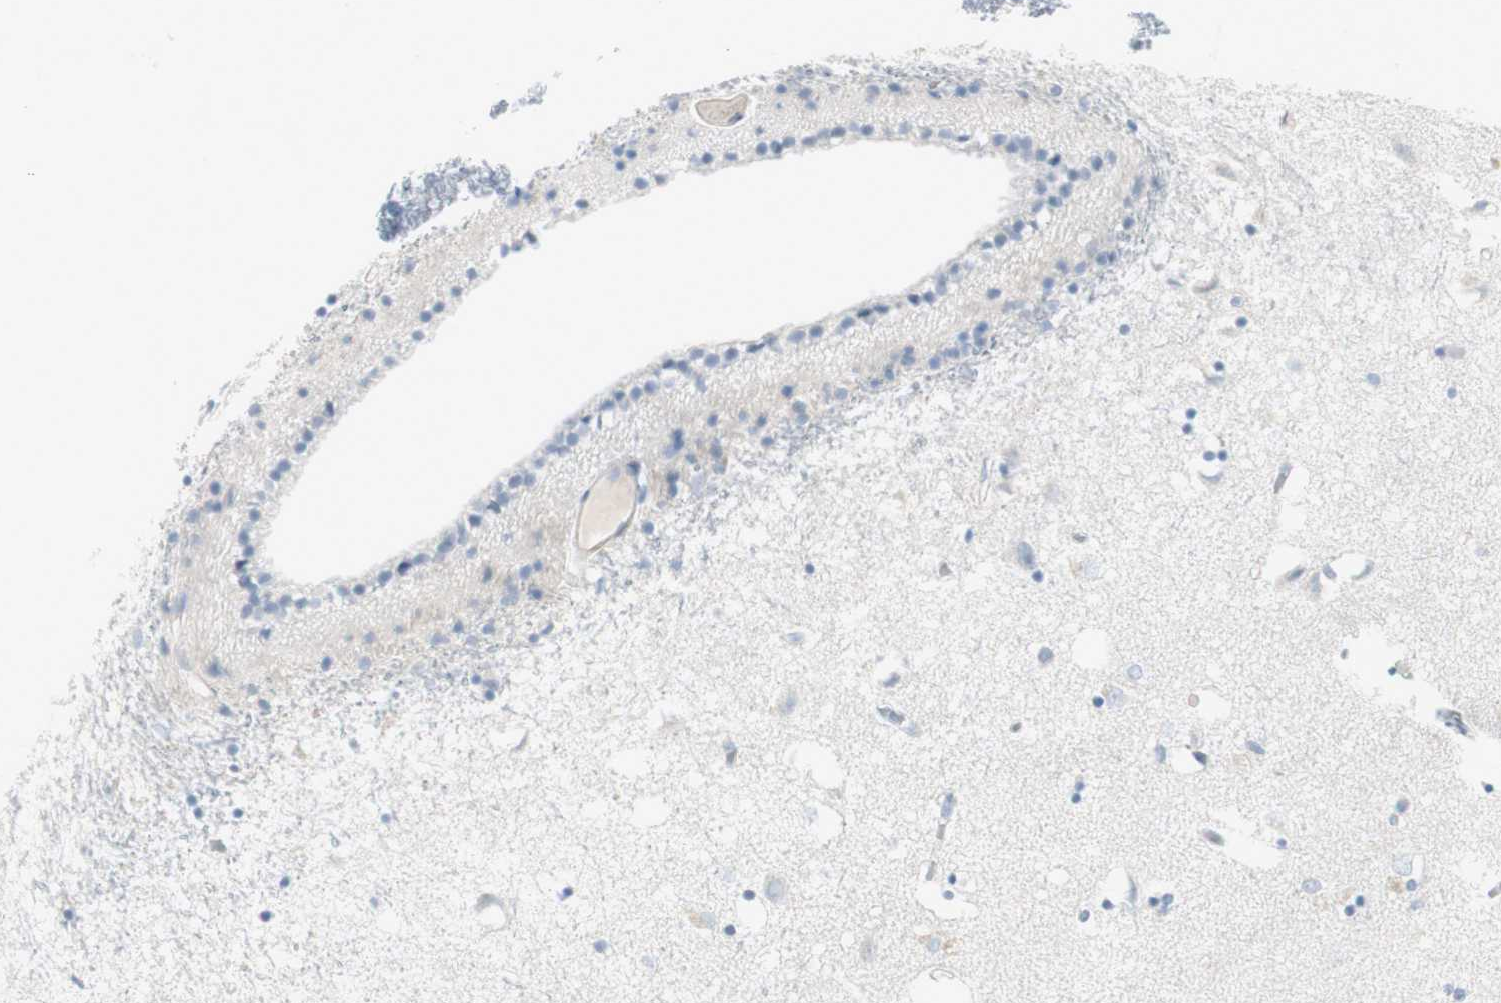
{"staining": {"intensity": "negative", "quantity": "none", "location": "none"}, "tissue": "caudate", "cell_type": "Glial cells", "image_type": "normal", "snomed": [{"axis": "morphology", "description": "Normal tissue, NOS"}, {"axis": "topography", "description": "Lateral ventricle wall"}], "caption": "This is a histopathology image of immunohistochemistry (IHC) staining of normal caudate, which shows no positivity in glial cells.", "gene": "CDHR5", "patient": {"sex": "female", "age": 54}}